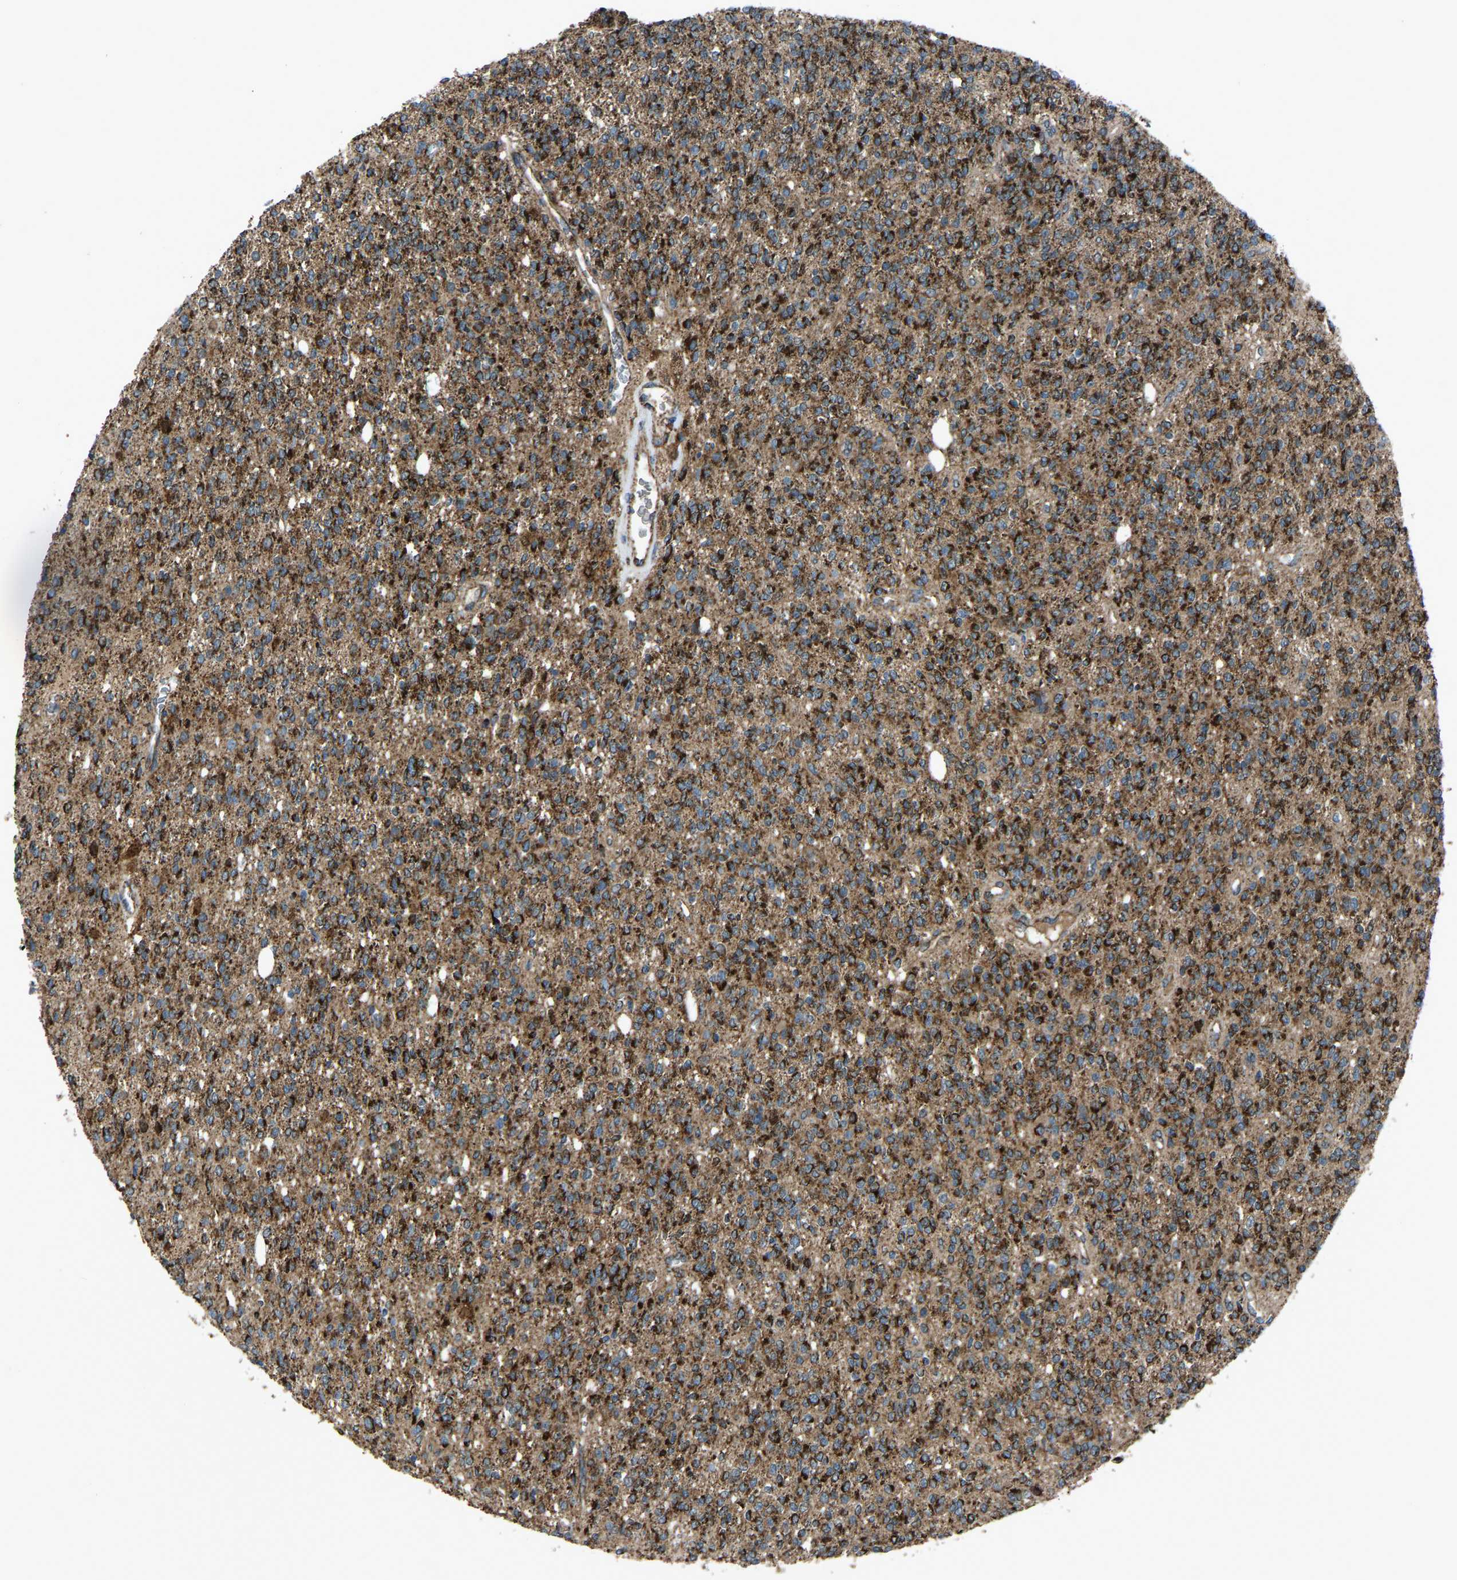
{"staining": {"intensity": "strong", "quantity": ">75%", "location": "cytoplasmic/membranous"}, "tissue": "glioma", "cell_type": "Tumor cells", "image_type": "cancer", "snomed": [{"axis": "morphology", "description": "Glioma, malignant, High grade"}, {"axis": "topography", "description": "Brain"}], "caption": "A high amount of strong cytoplasmic/membranous expression is seen in about >75% of tumor cells in malignant glioma (high-grade) tissue.", "gene": "AKR1A1", "patient": {"sex": "male", "age": 34}}